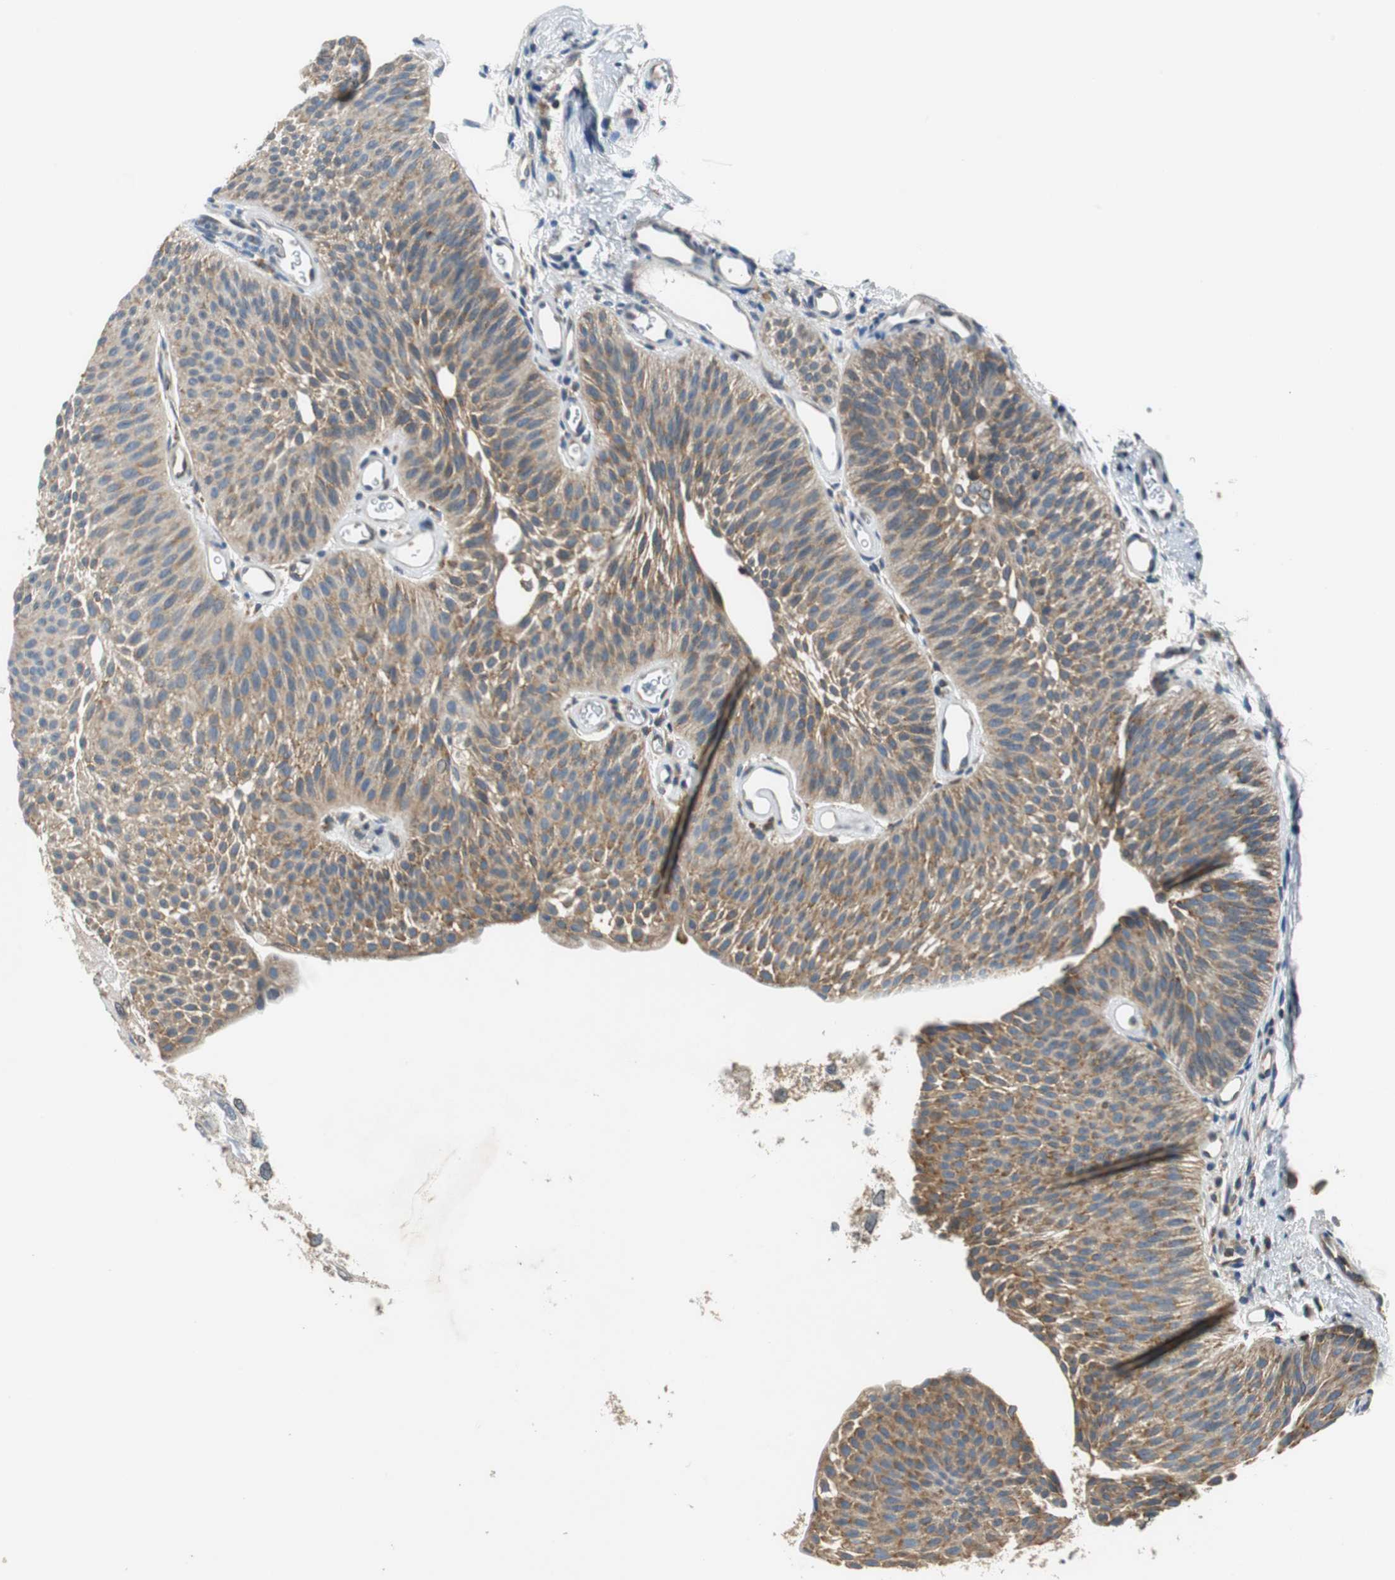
{"staining": {"intensity": "moderate", "quantity": ">75%", "location": "cytoplasmic/membranous"}, "tissue": "urothelial cancer", "cell_type": "Tumor cells", "image_type": "cancer", "snomed": [{"axis": "morphology", "description": "Urothelial carcinoma, Low grade"}, {"axis": "topography", "description": "Urinary bladder"}], "caption": "IHC staining of urothelial cancer, which displays medium levels of moderate cytoplasmic/membranous positivity in approximately >75% of tumor cells indicating moderate cytoplasmic/membranous protein staining. The staining was performed using DAB (brown) for protein detection and nuclei were counterstained in hematoxylin (blue).", "gene": "CNOT3", "patient": {"sex": "female", "age": 60}}